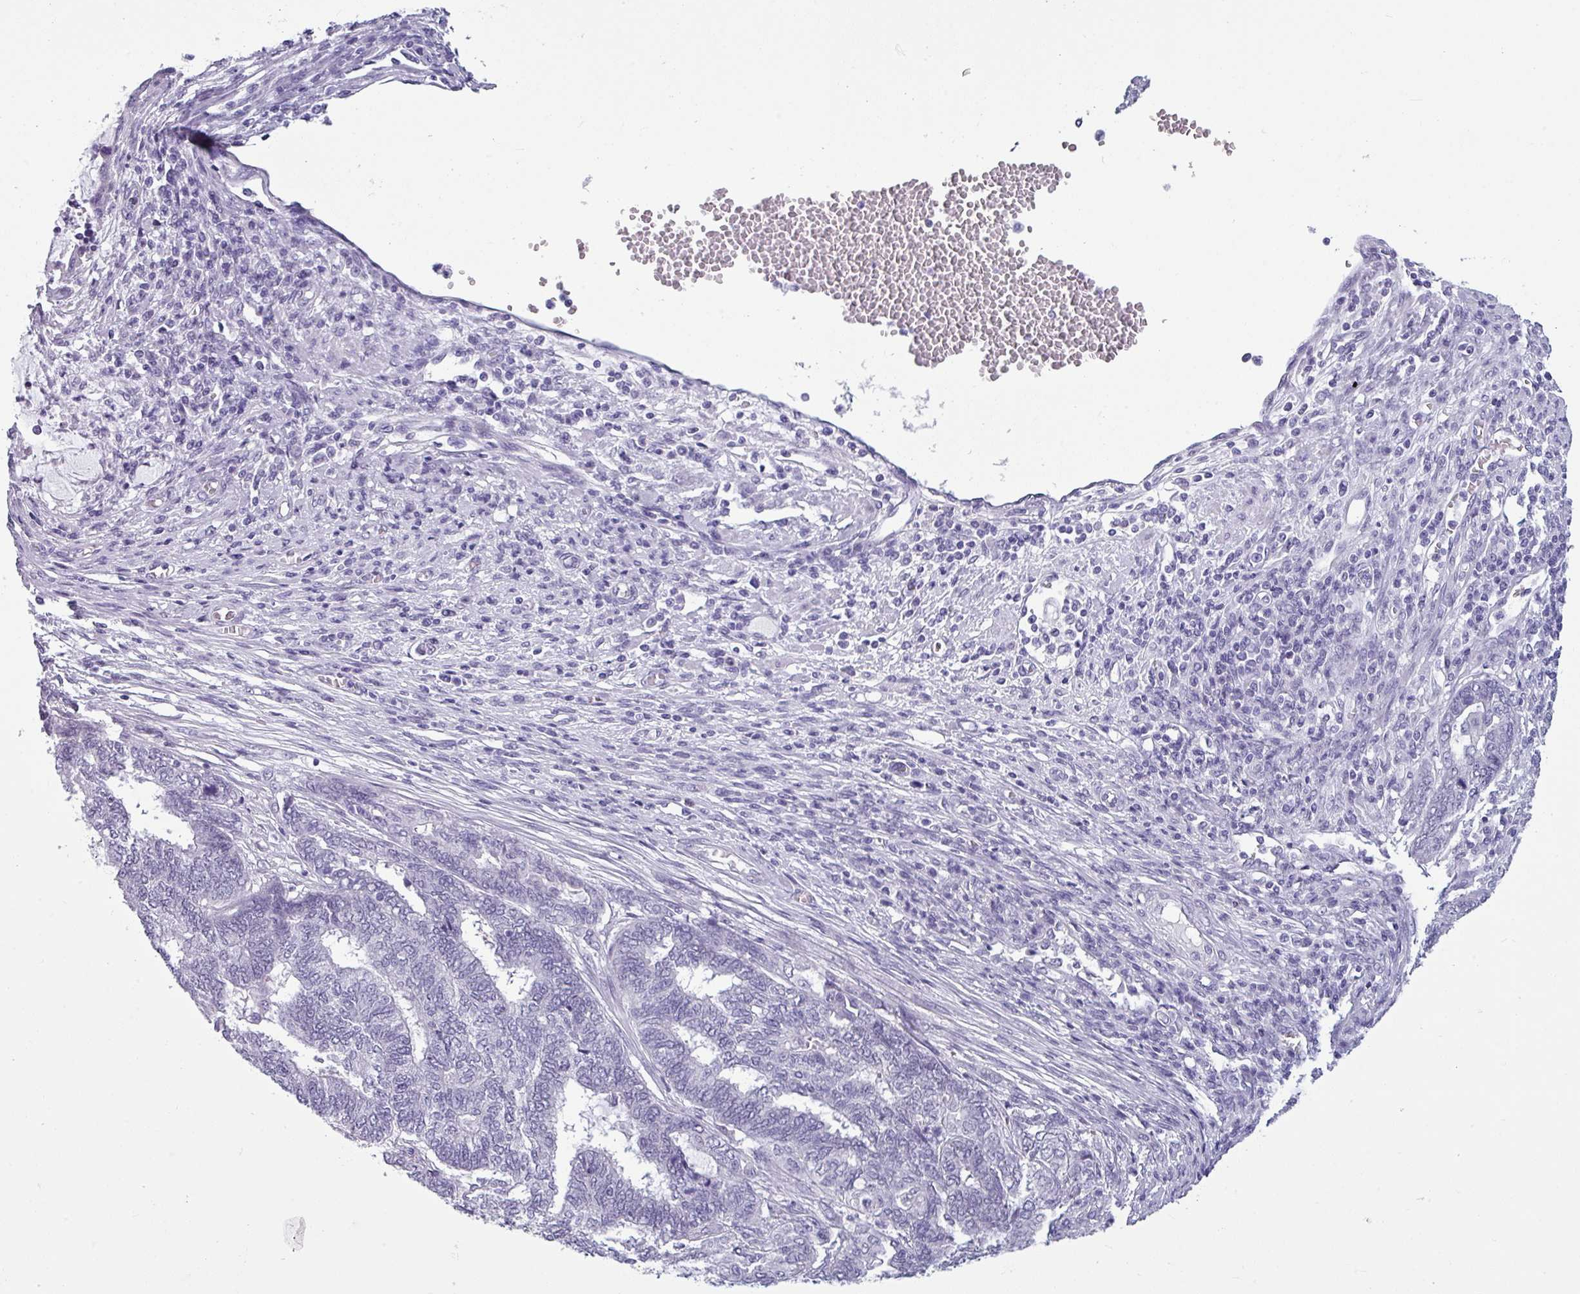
{"staining": {"intensity": "negative", "quantity": "none", "location": "none"}, "tissue": "endometrial cancer", "cell_type": "Tumor cells", "image_type": "cancer", "snomed": [{"axis": "morphology", "description": "Adenocarcinoma, NOS"}, {"axis": "topography", "description": "Uterus"}, {"axis": "topography", "description": "Endometrium"}], "caption": "This is an IHC photomicrograph of endometrial cancer (adenocarcinoma). There is no expression in tumor cells.", "gene": "SRGAP1", "patient": {"sex": "female", "age": 70}}